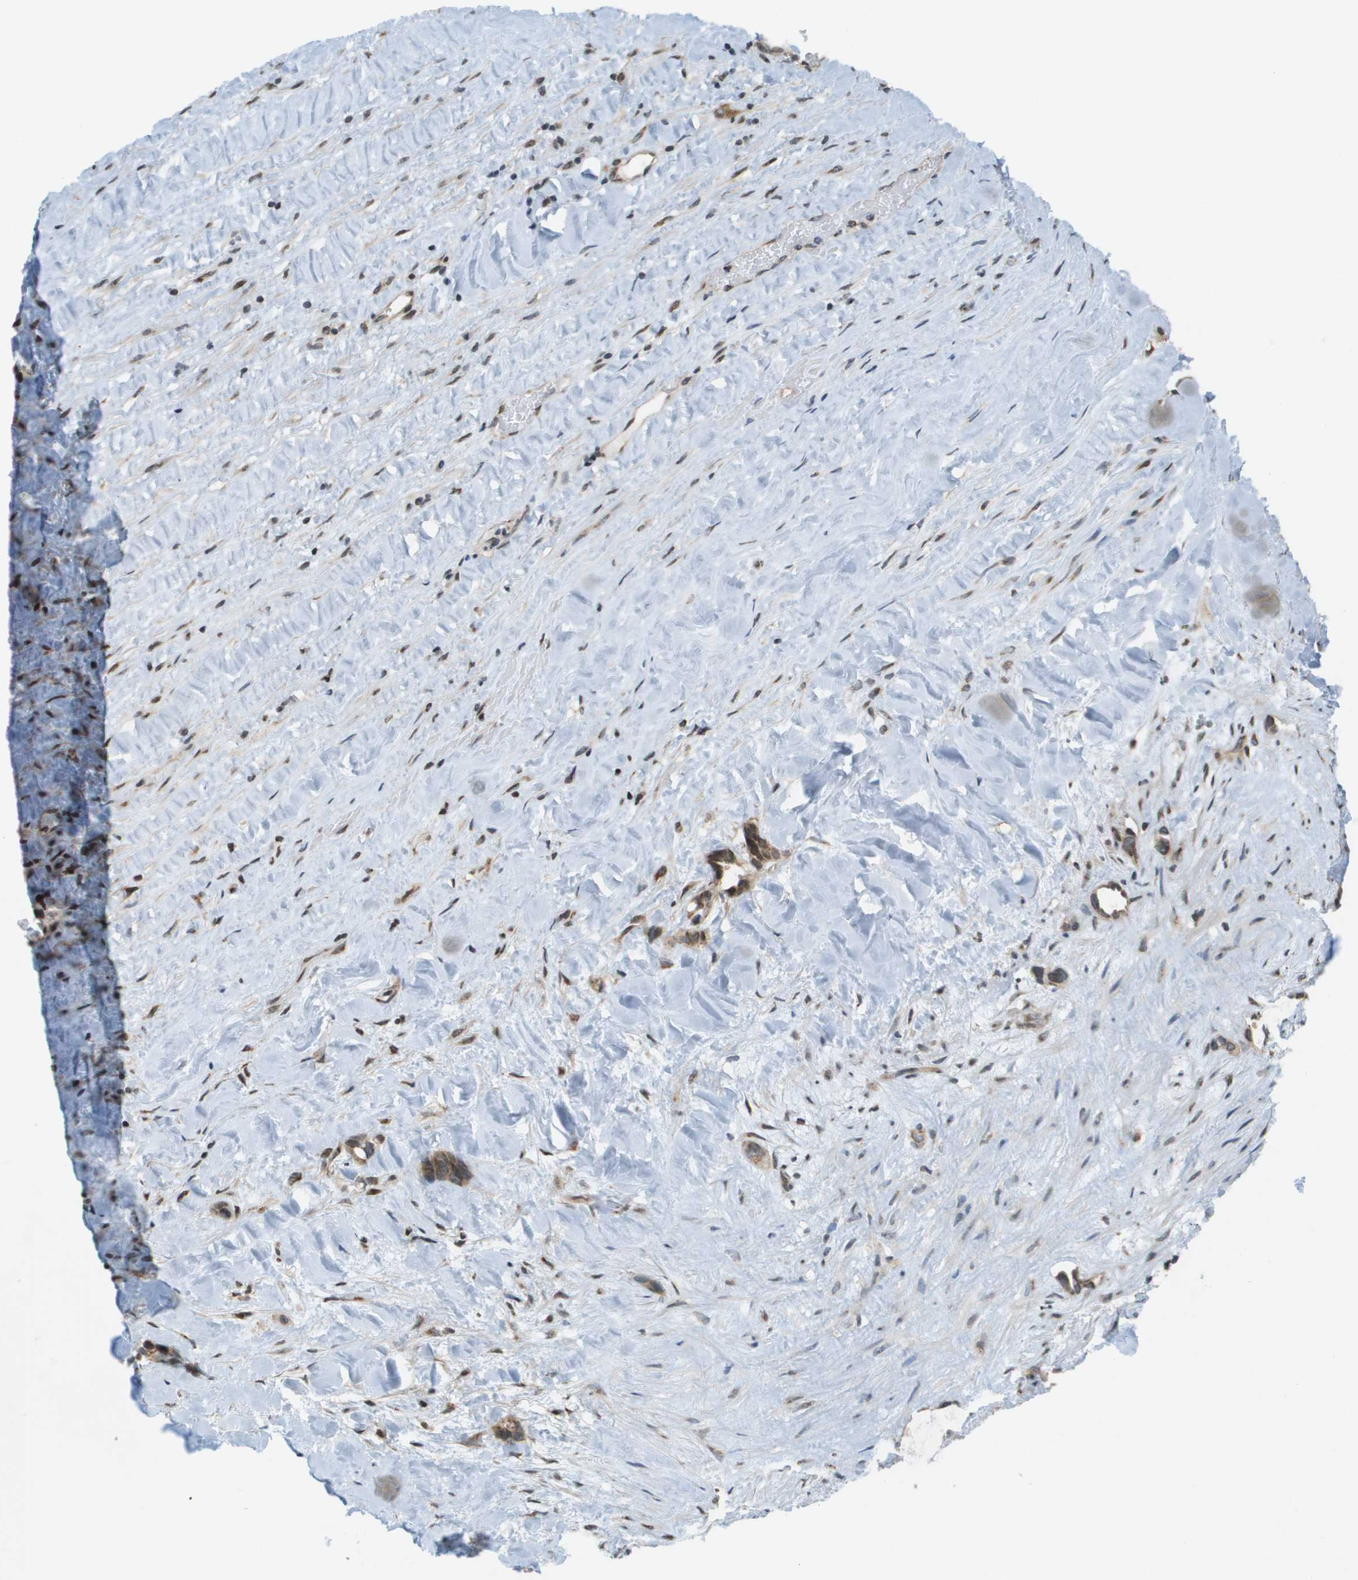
{"staining": {"intensity": "moderate", "quantity": ">75%", "location": "cytoplasmic/membranous,nuclear"}, "tissue": "liver cancer", "cell_type": "Tumor cells", "image_type": "cancer", "snomed": [{"axis": "morphology", "description": "Cholangiocarcinoma"}, {"axis": "topography", "description": "Liver"}], "caption": "Cholangiocarcinoma (liver) tissue exhibits moderate cytoplasmic/membranous and nuclear staining in approximately >75% of tumor cells", "gene": "EVC", "patient": {"sex": "female", "age": 65}}